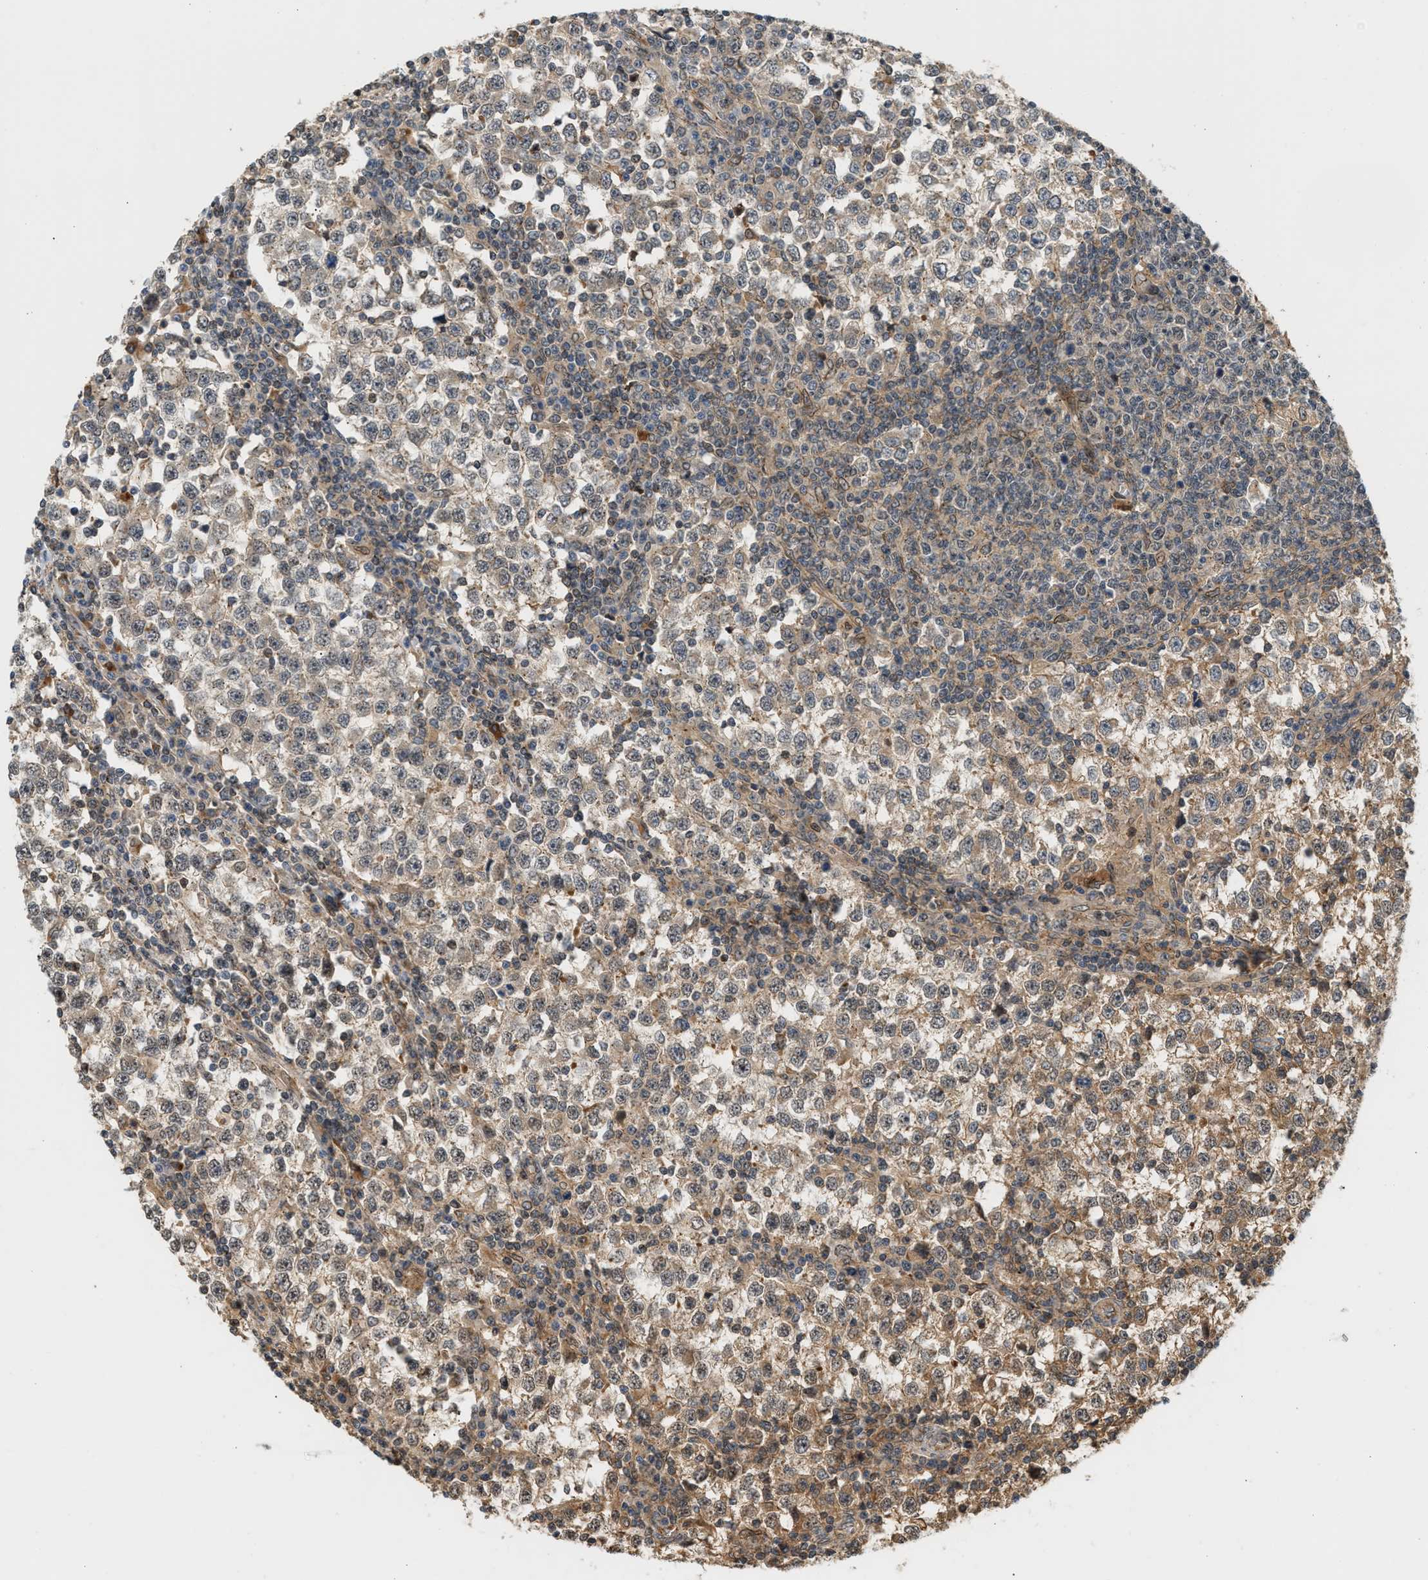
{"staining": {"intensity": "weak", "quantity": "25%-75%", "location": "cytoplasmic/membranous"}, "tissue": "testis cancer", "cell_type": "Tumor cells", "image_type": "cancer", "snomed": [{"axis": "morphology", "description": "Seminoma, NOS"}, {"axis": "topography", "description": "Testis"}], "caption": "A micrograph of human seminoma (testis) stained for a protein demonstrates weak cytoplasmic/membranous brown staining in tumor cells.", "gene": "MAP2K5", "patient": {"sex": "male", "age": 65}}